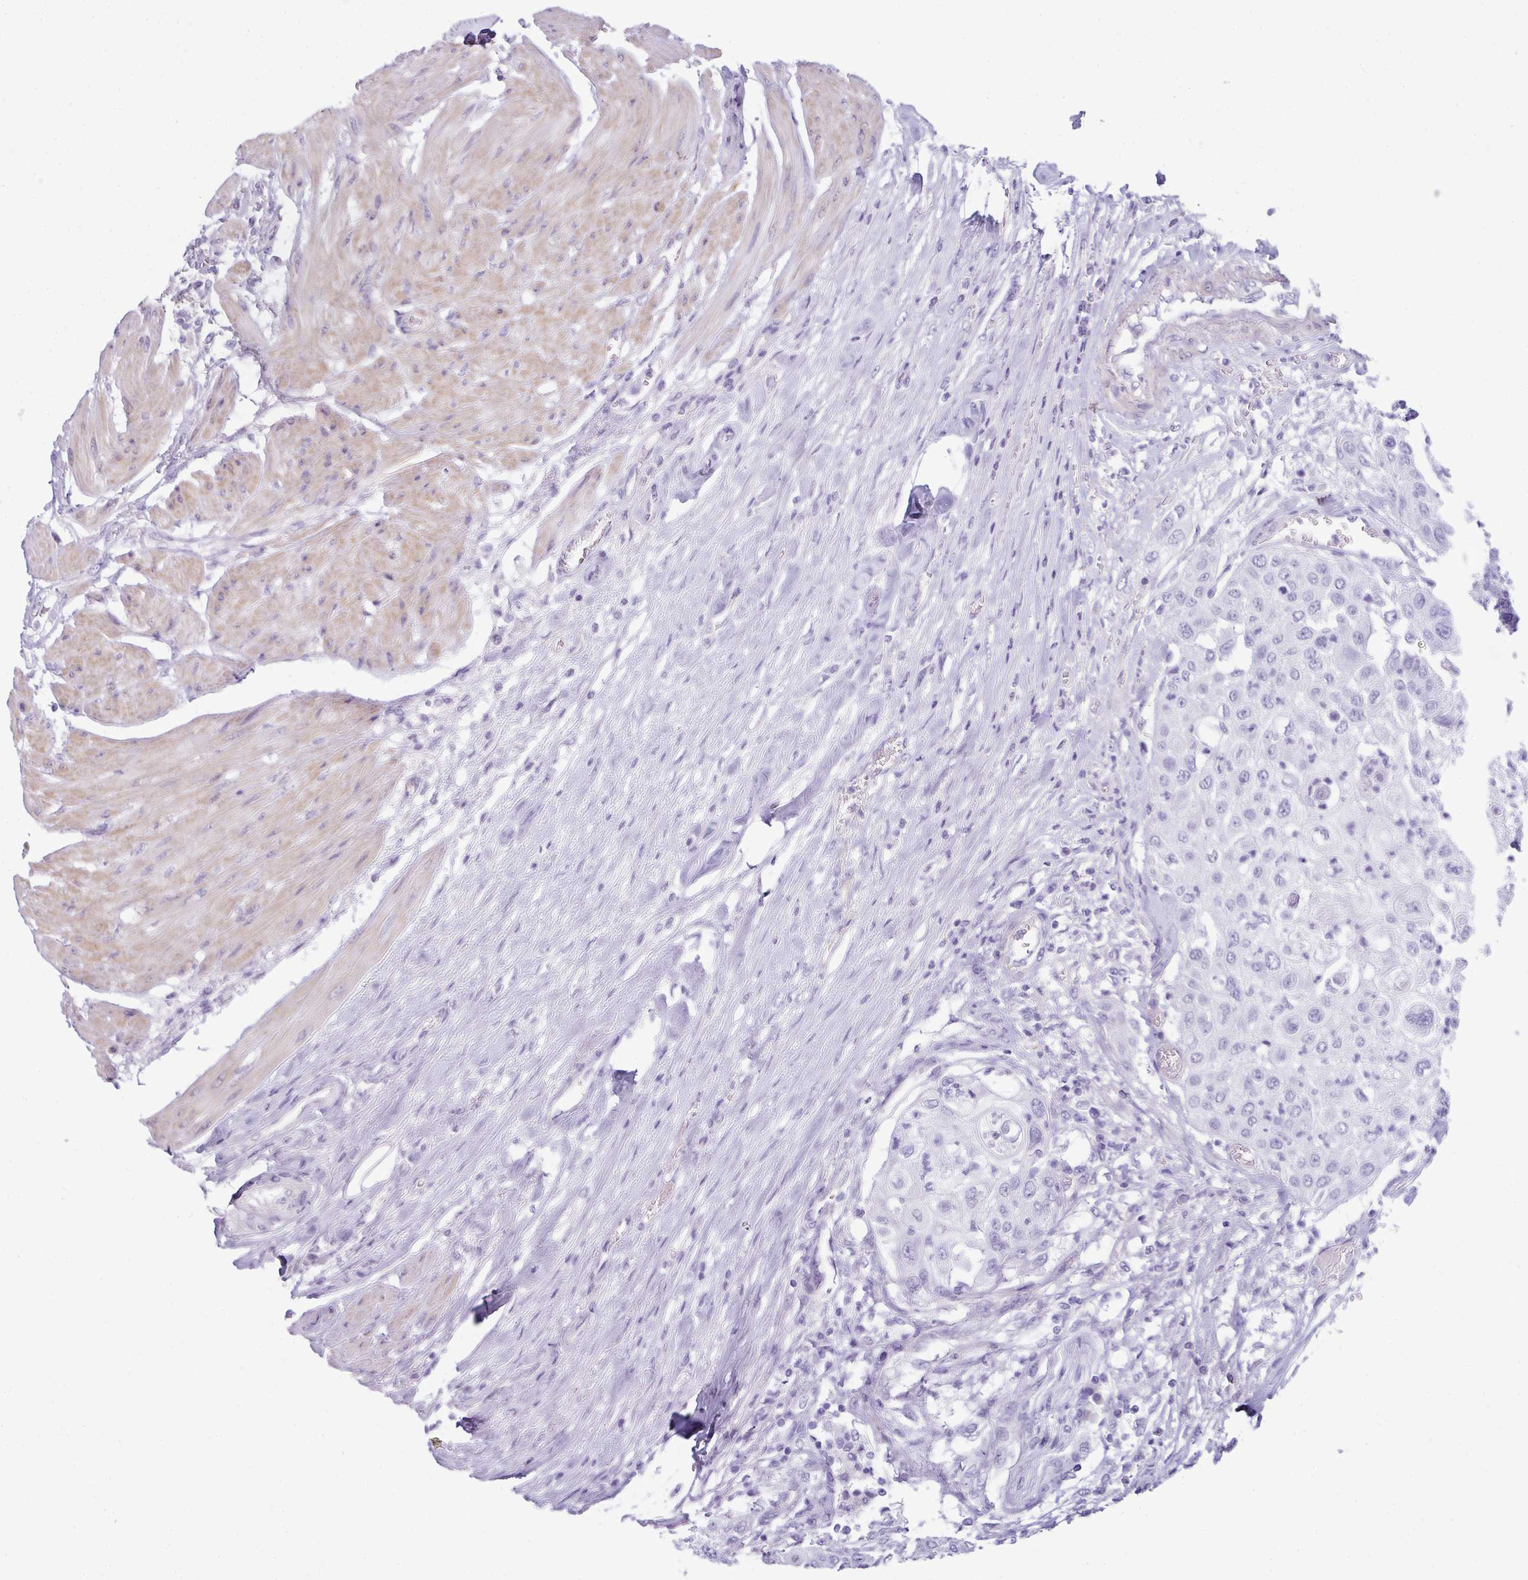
{"staining": {"intensity": "negative", "quantity": "none", "location": "none"}, "tissue": "urothelial cancer", "cell_type": "Tumor cells", "image_type": "cancer", "snomed": [{"axis": "morphology", "description": "Urothelial carcinoma, High grade"}, {"axis": "topography", "description": "Urinary bladder"}], "caption": "Immunohistochemistry of human urothelial cancer displays no positivity in tumor cells.", "gene": "VCX2", "patient": {"sex": "female", "age": 79}}